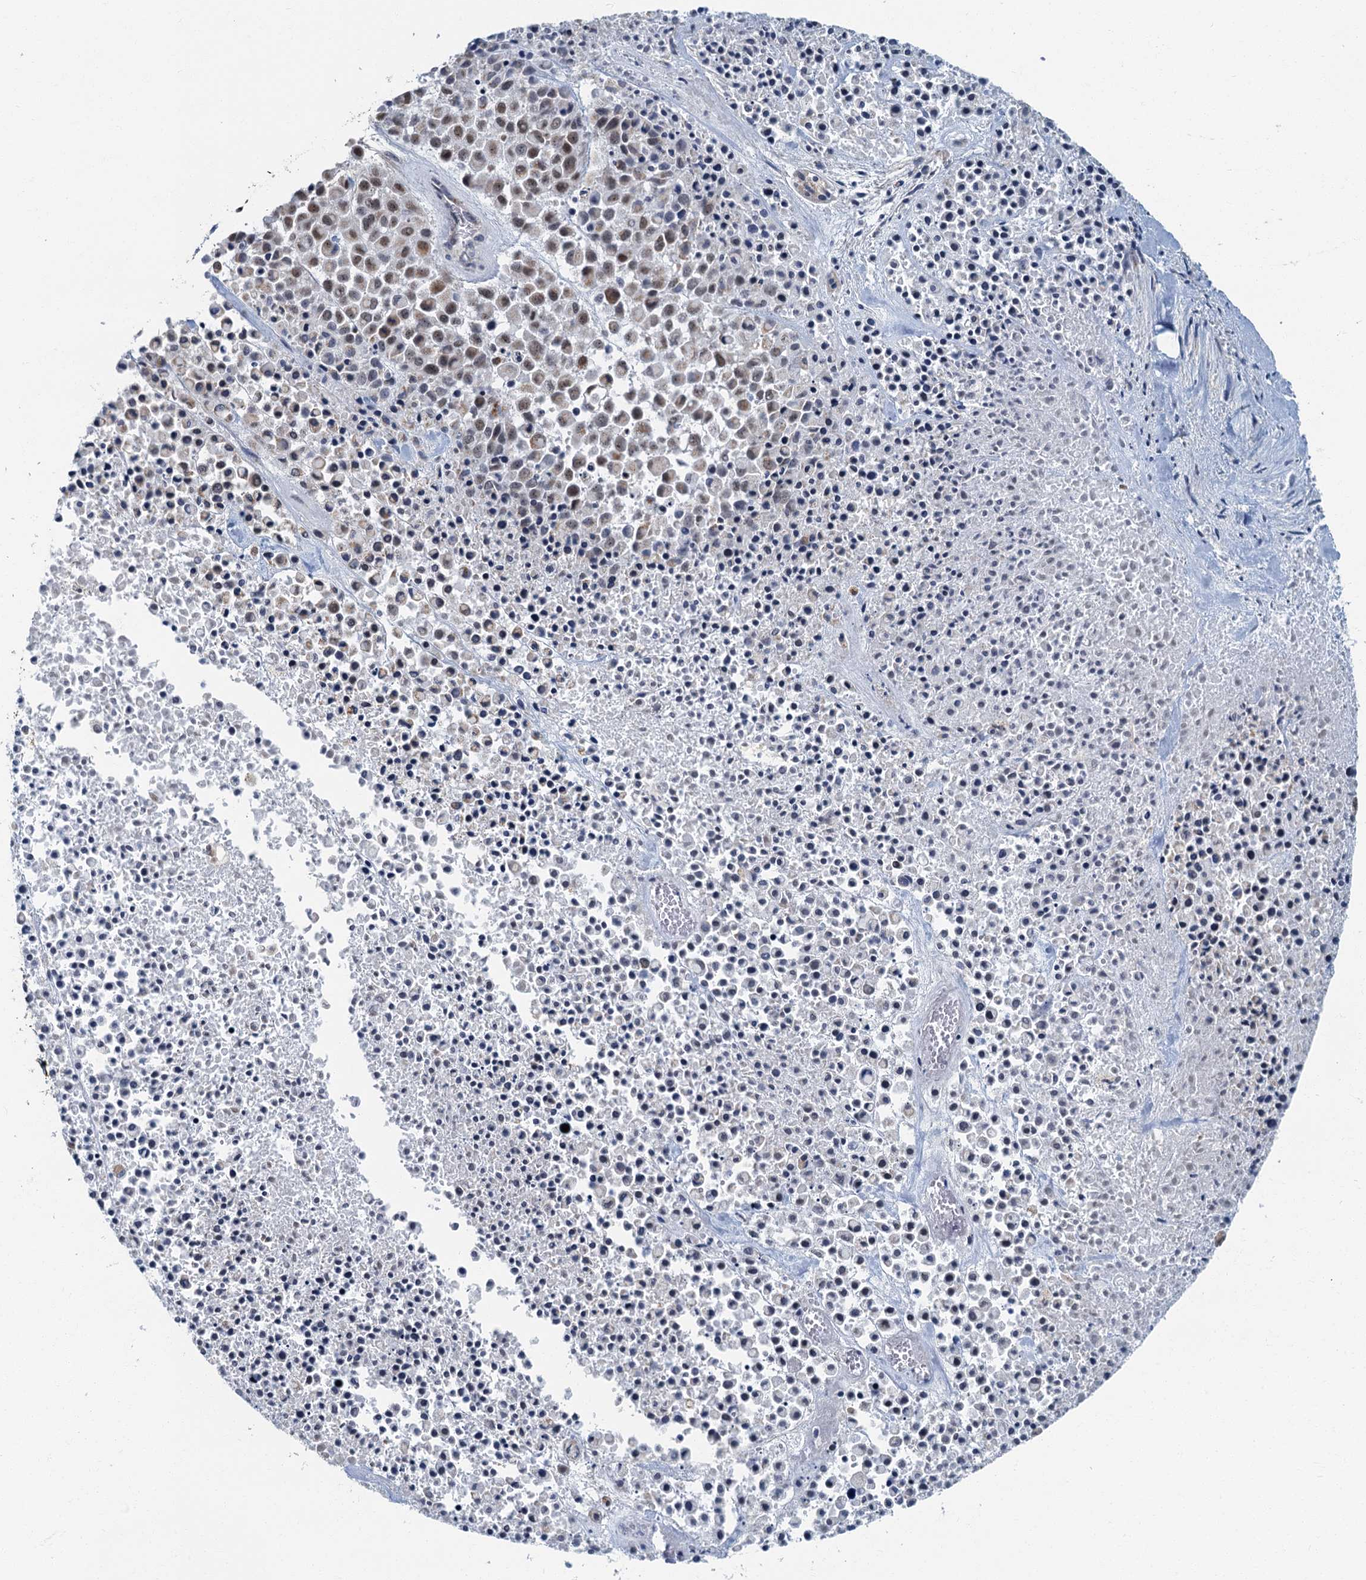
{"staining": {"intensity": "weak", "quantity": "25%-75%", "location": "cytoplasmic/membranous,nuclear"}, "tissue": "melanoma", "cell_type": "Tumor cells", "image_type": "cancer", "snomed": [{"axis": "morphology", "description": "Malignant melanoma, Metastatic site"}, {"axis": "topography", "description": "Skin"}], "caption": "Tumor cells display weak cytoplasmic/membranous and nuclear expression in about 25%-75% of cells in malignant melanoma (metastatic site).", "gene": "RAD9B", "patient": {"sex": "female", "age": 81}}